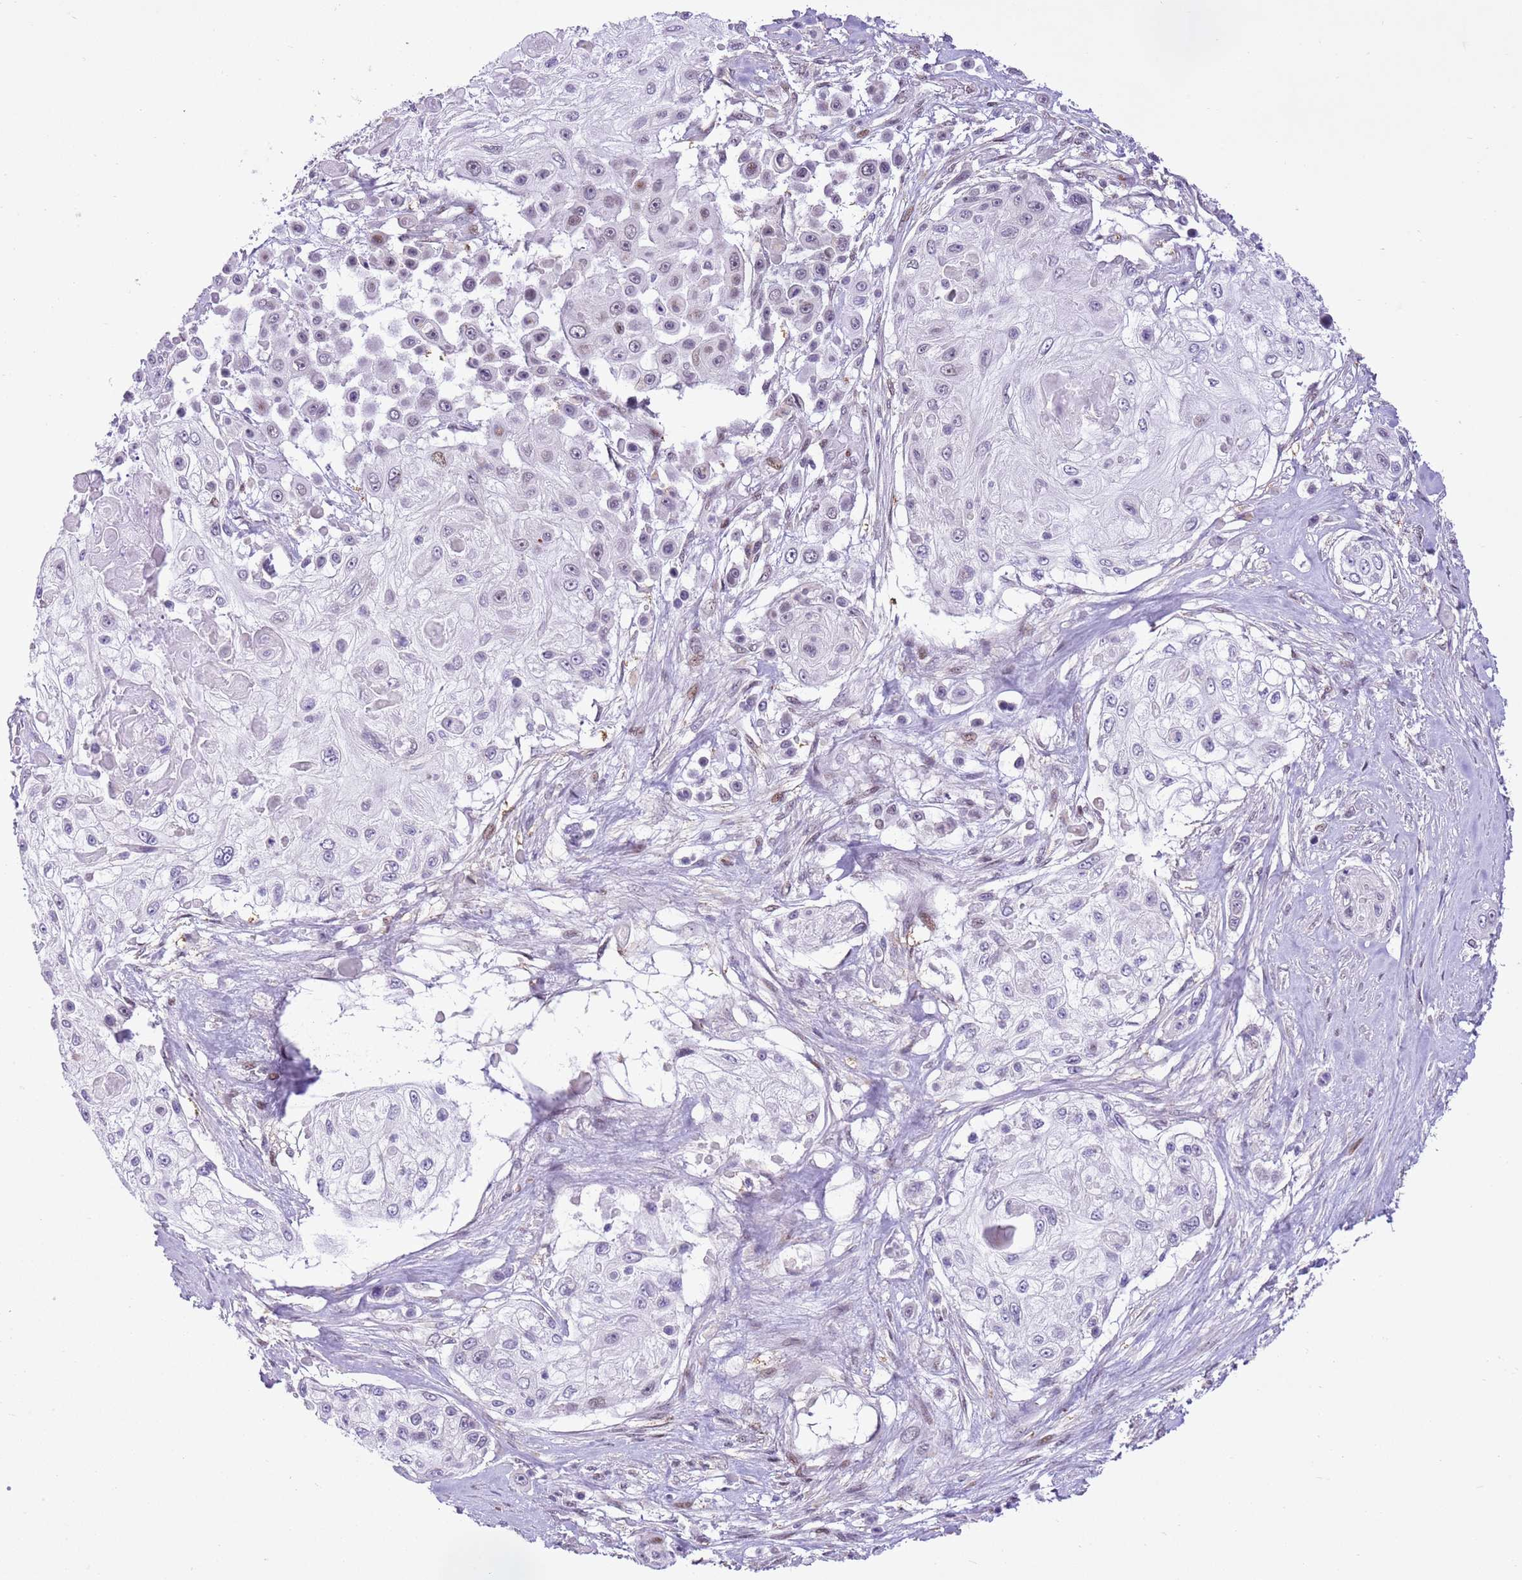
{"staining": {"intensity": "negative", "quantity": "none", "location": "none"}, "tissue": "skin cancer", "cell_type": "Tumor cells", "image_type": "cancer", "snomed": [{"axis": "morphology", "description": "Squamous cell carcinoma, NOS"}, {"axis": "topography", "description": "Skin"}], "caption": "IHC of skin cancer demonstrates no staining in tumor cells.", "gene": "NACC2", "patient": {"sex": "male", "age": 67}}